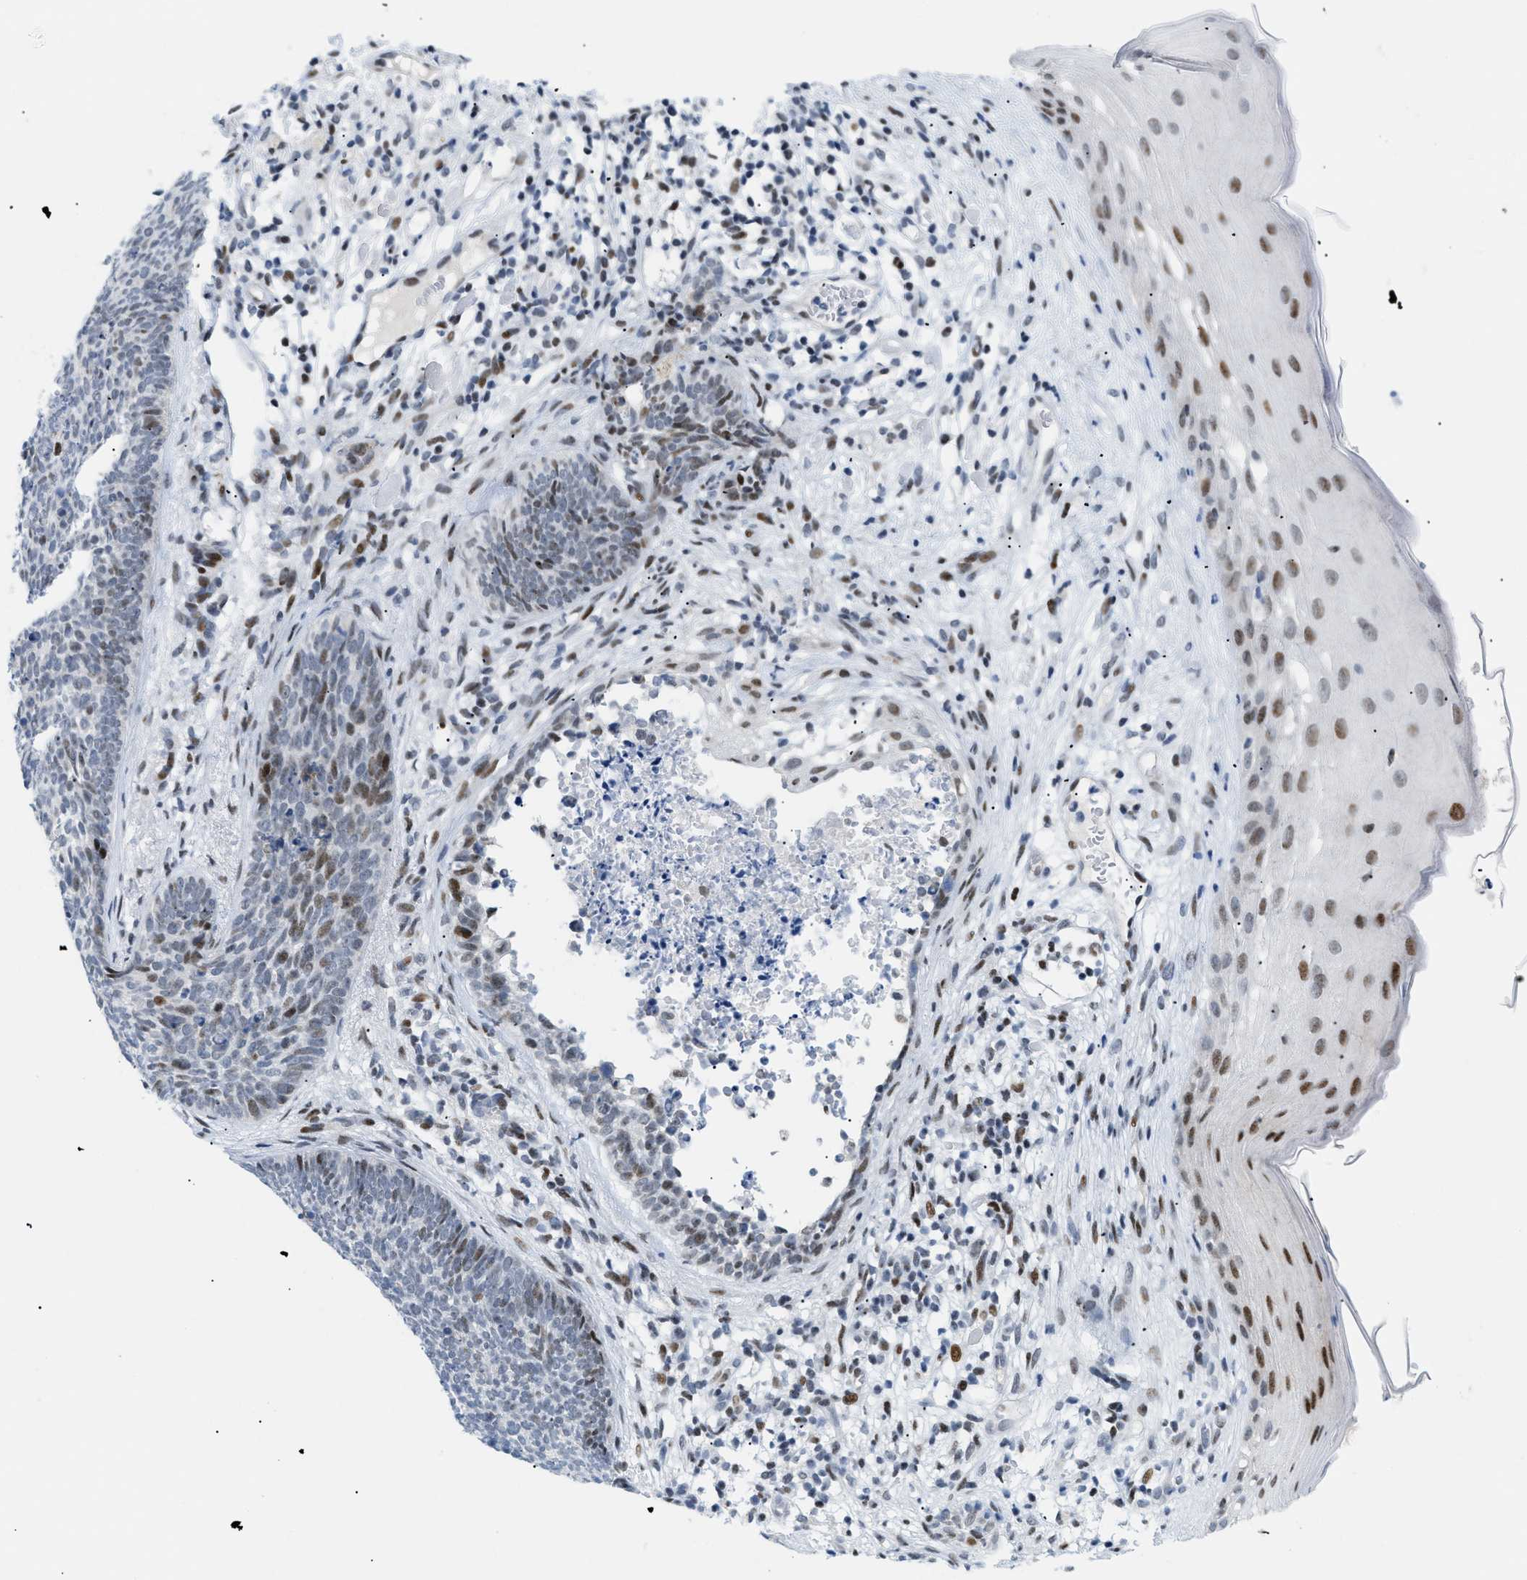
{"staining": {"intensity": "moderate", "quantity": "25%-75%", "location": "nuclear"}, "tissue": "skin cancer", "cell_type": "Tumor cells", "image_type": "cancer", "snomed": [{"axis": "morphology", "description": "Basal cell carcinoma"}, {"axis": "topography", "description": "Skin"}], "caption": "Human skin basal cell carcinoma stained for a protein (brown) shows moderate nuclear positive positivity in about 25%-75% of tumor cells.", "gene": "MED1", "patient": {"sex": "female", "age": 70}}